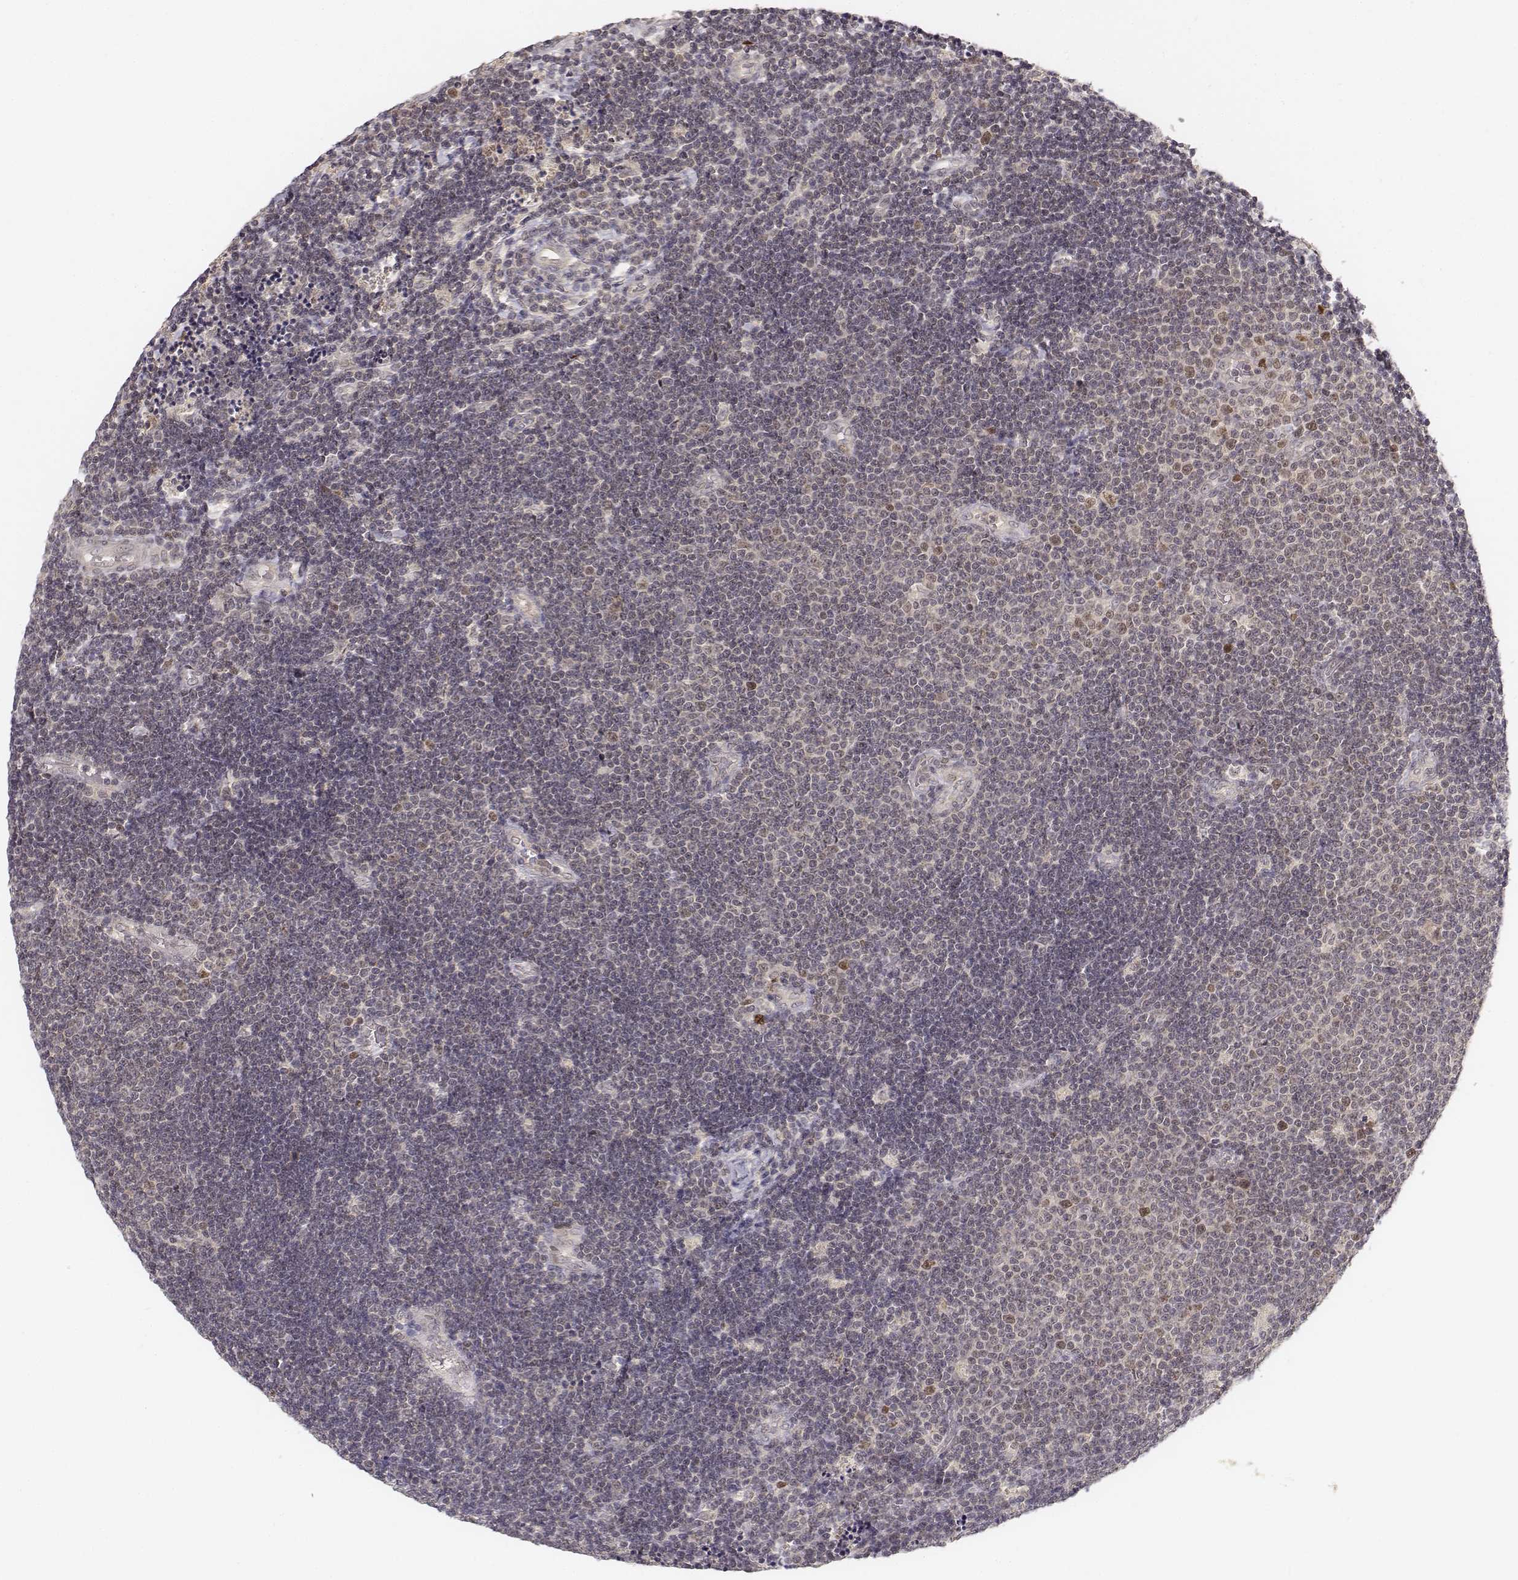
{"staining": {"intensity": "weak", "quantity": "<25%", "location": "nuclear"}, "tissue": "lymphoma", "cell_type": "Tumor cells", "image_type": "cancer", "snomed": [{"axis": "morphology", "description": "Malignant lymphoma, non-Hodgkin's type, Low grade"}, {"axis": "topography", "description": "Brain"}], "caption": "High power microscopy micrograph of an IHC histopathology image of lymphoma, revealing no significant staining in tumor cells.", "gene": "FANCD2", "patient": {"sex": "female", "age": 66}}